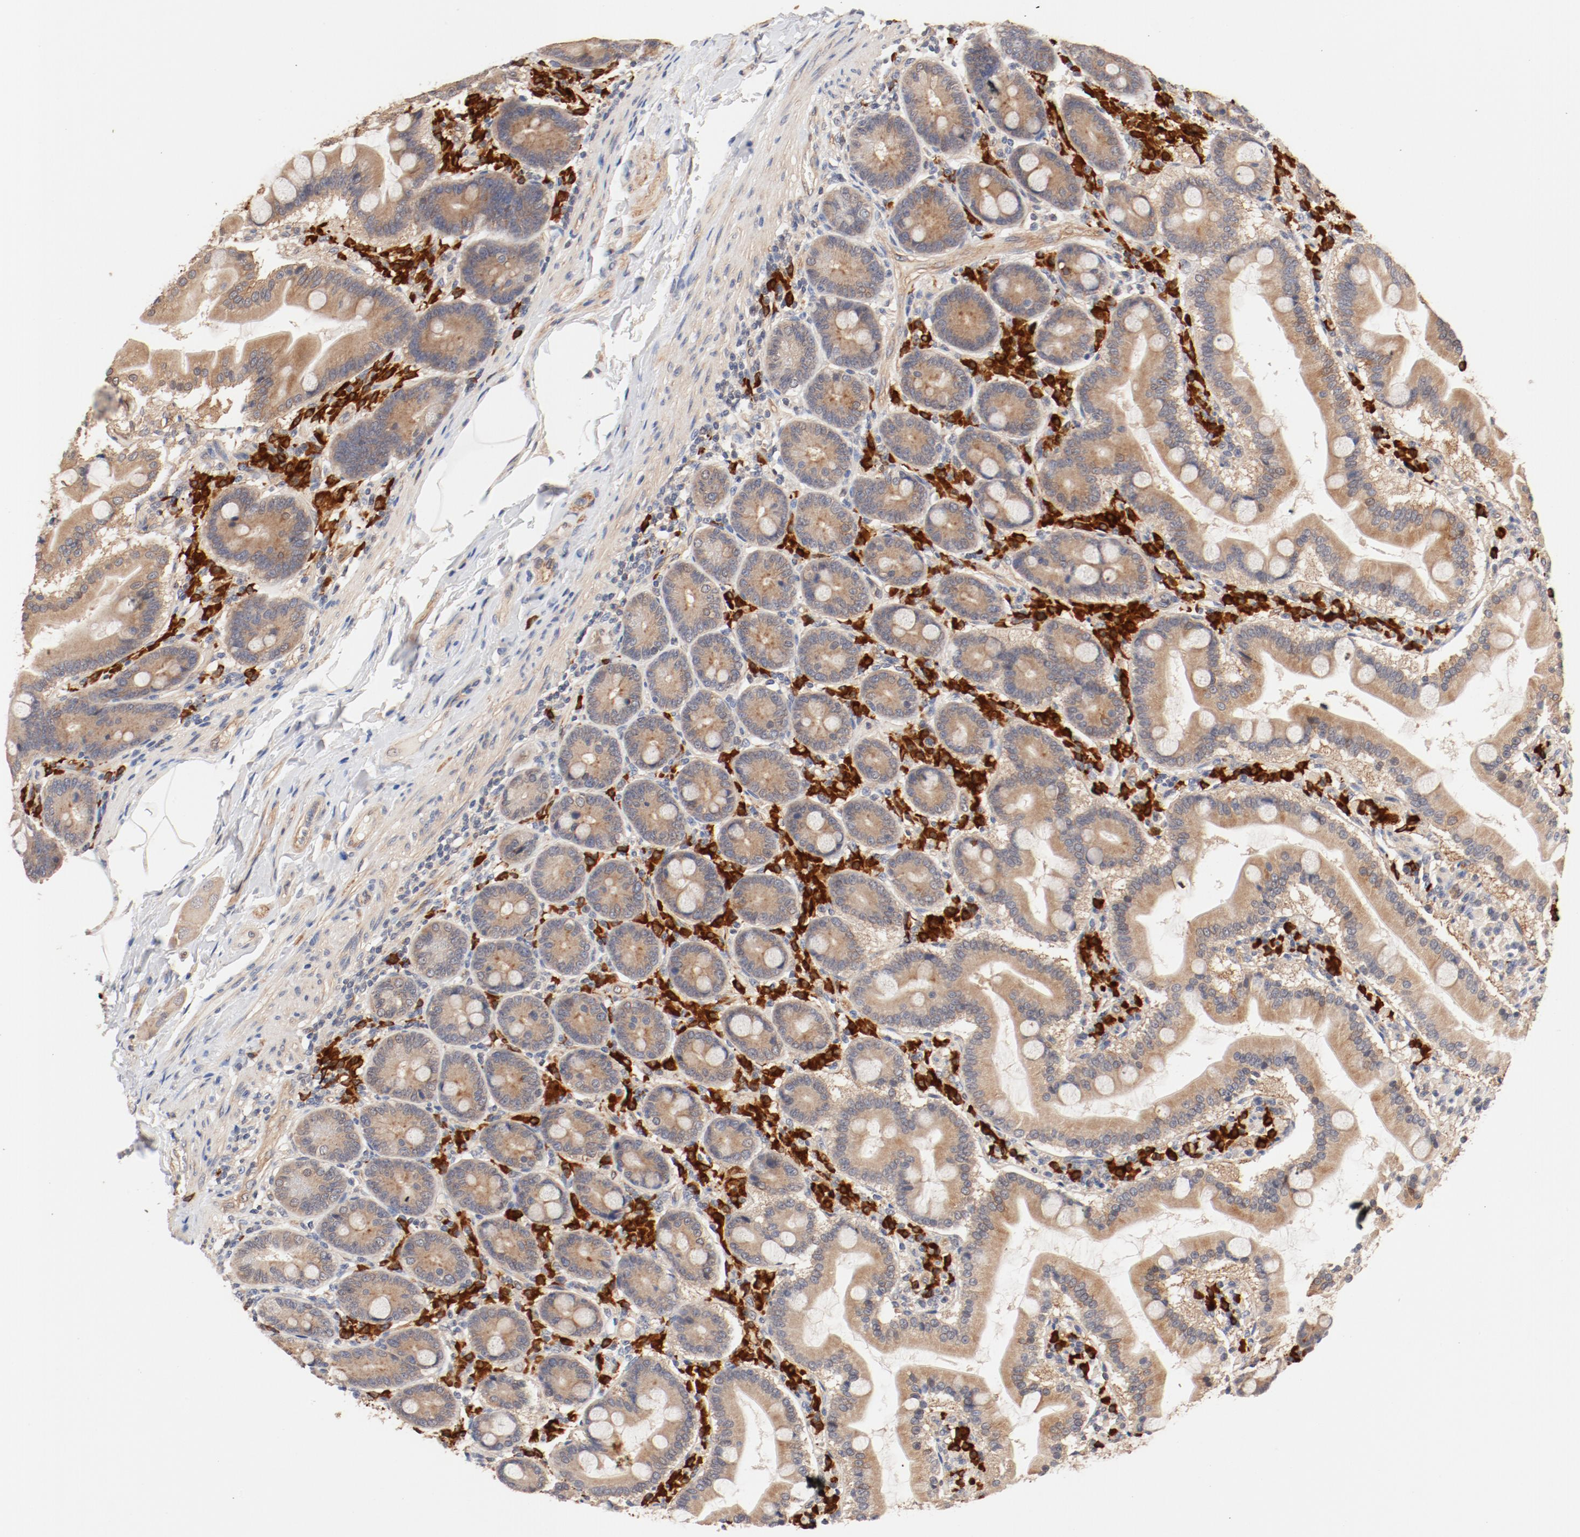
{"staining": {"intensity": "moderate", "quantity": ">75%", "location": "cytoplasmic/membranous"}, "tissue": "duodenum", "cell_type": "Glandular cells", "image_type": "normal", "snomed": [{"axis": "morphology", "description": "Normal tissue, NOS"}, {"axis": "topography", "description": "Duodenum"}], "caption": "This micrograph demonstrates immunohistochemistry (IHC) staining of unremarkable human duodenum, with medium moderate cytoplasmic/membranous staining in approximately >75% of glandular cells.", "gene": "UBE2J1", "patient": {"sex": "female", "age": 64}}